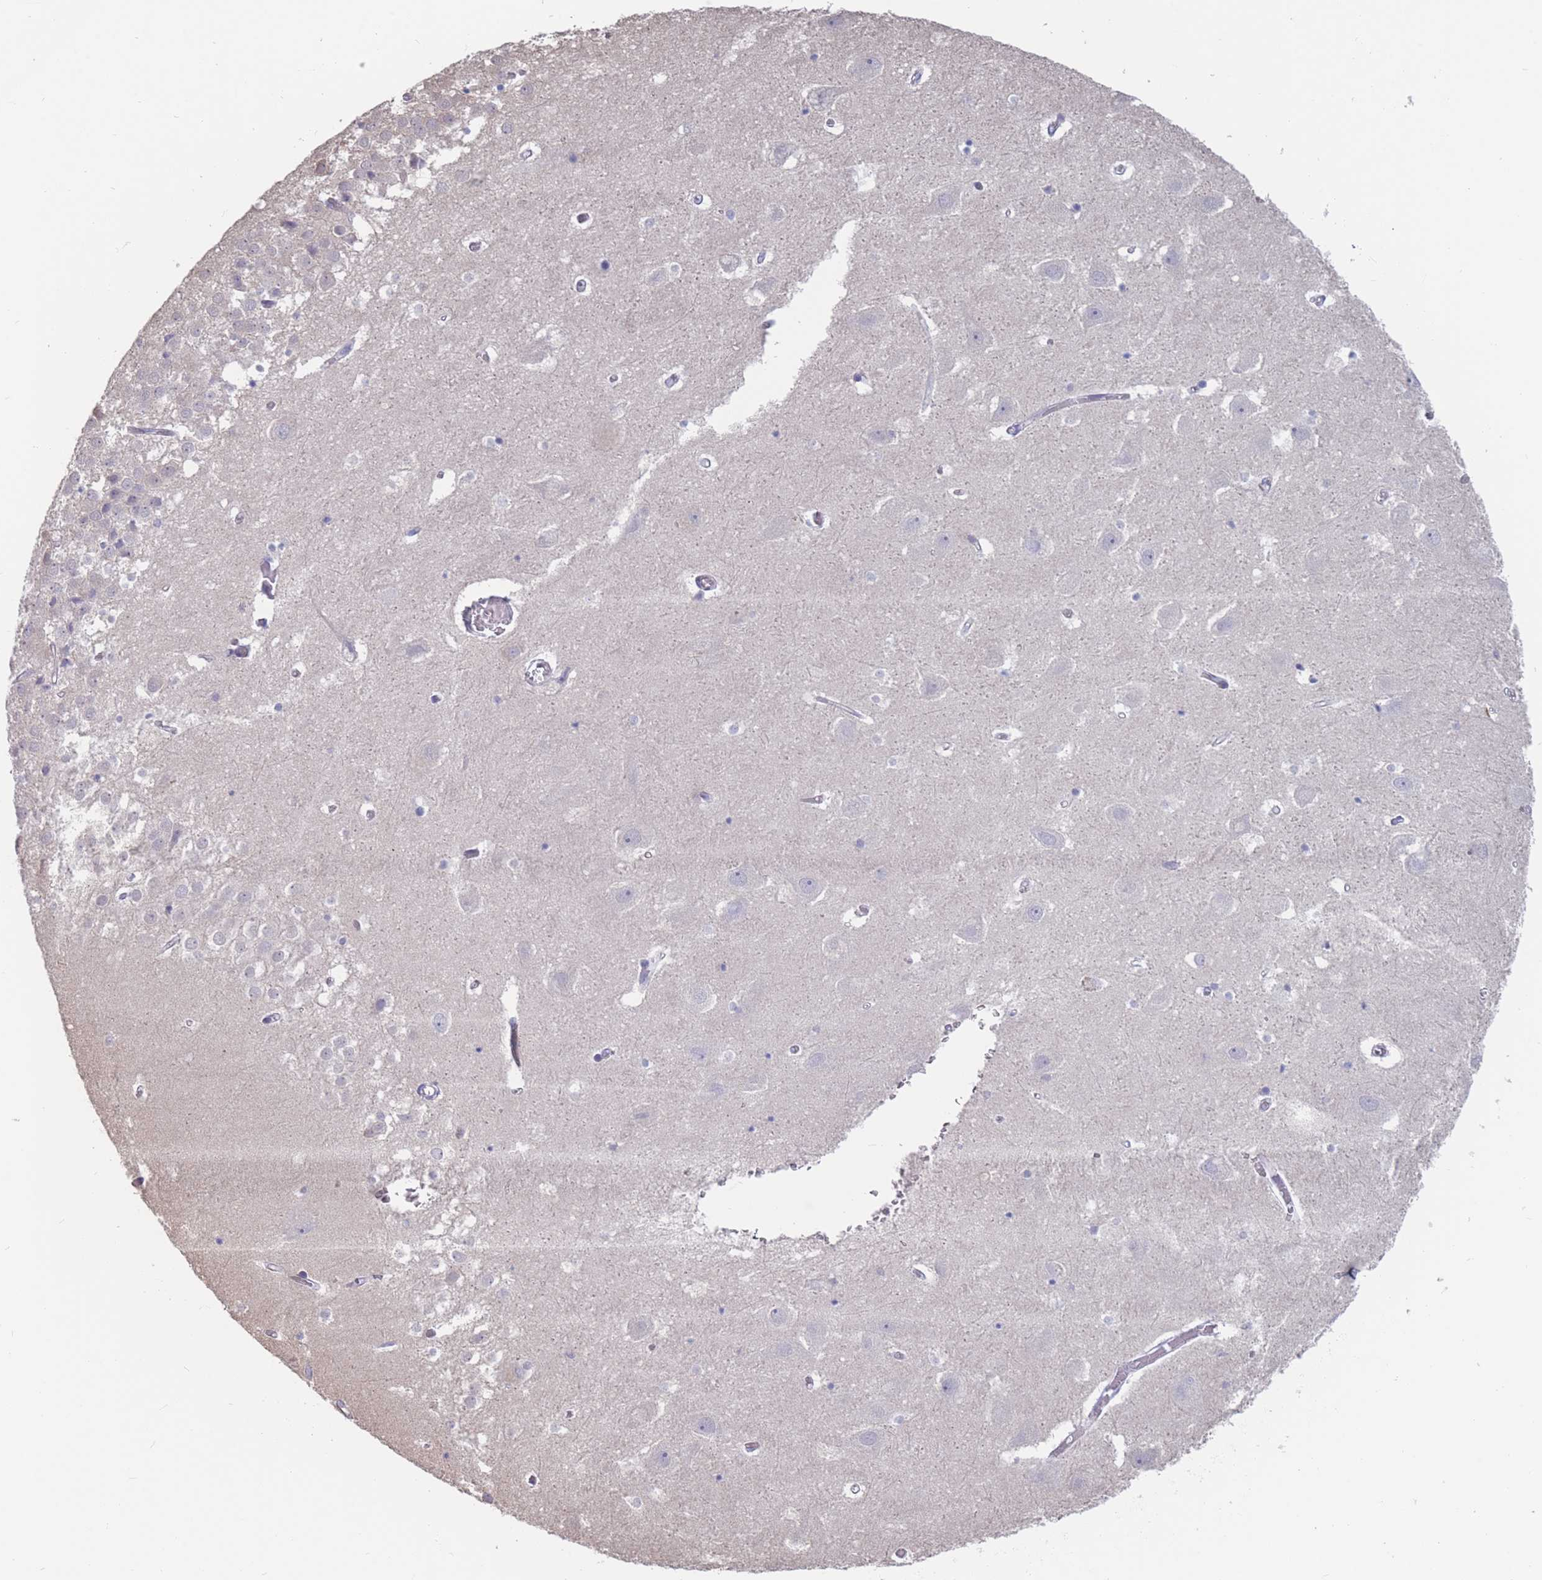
{"staining": {"intensity": "negative", "quantity": "none", "location": "none"}, "tissue": "hippocampus", "cell_type": "Glial cells", "image_type": "normal", "snomed": [{"axis": "morphology", "description": "Normal tissue, NOS"}, {"axis": "topography", "description": "Hippocampus"}], "caption": "Immunohistochemistry (IHC) micrograph of normal hippocampus stained for a protein (brown), which demonstrates no expression in glial cells. The staining is performed using DAB (3,3'-diaminobenzidine) brown chromogen with nuclei counter-stained in using hematoxylin.", "gene": "CYP51A1", "patient": {"sex": "female", "age": 52}}